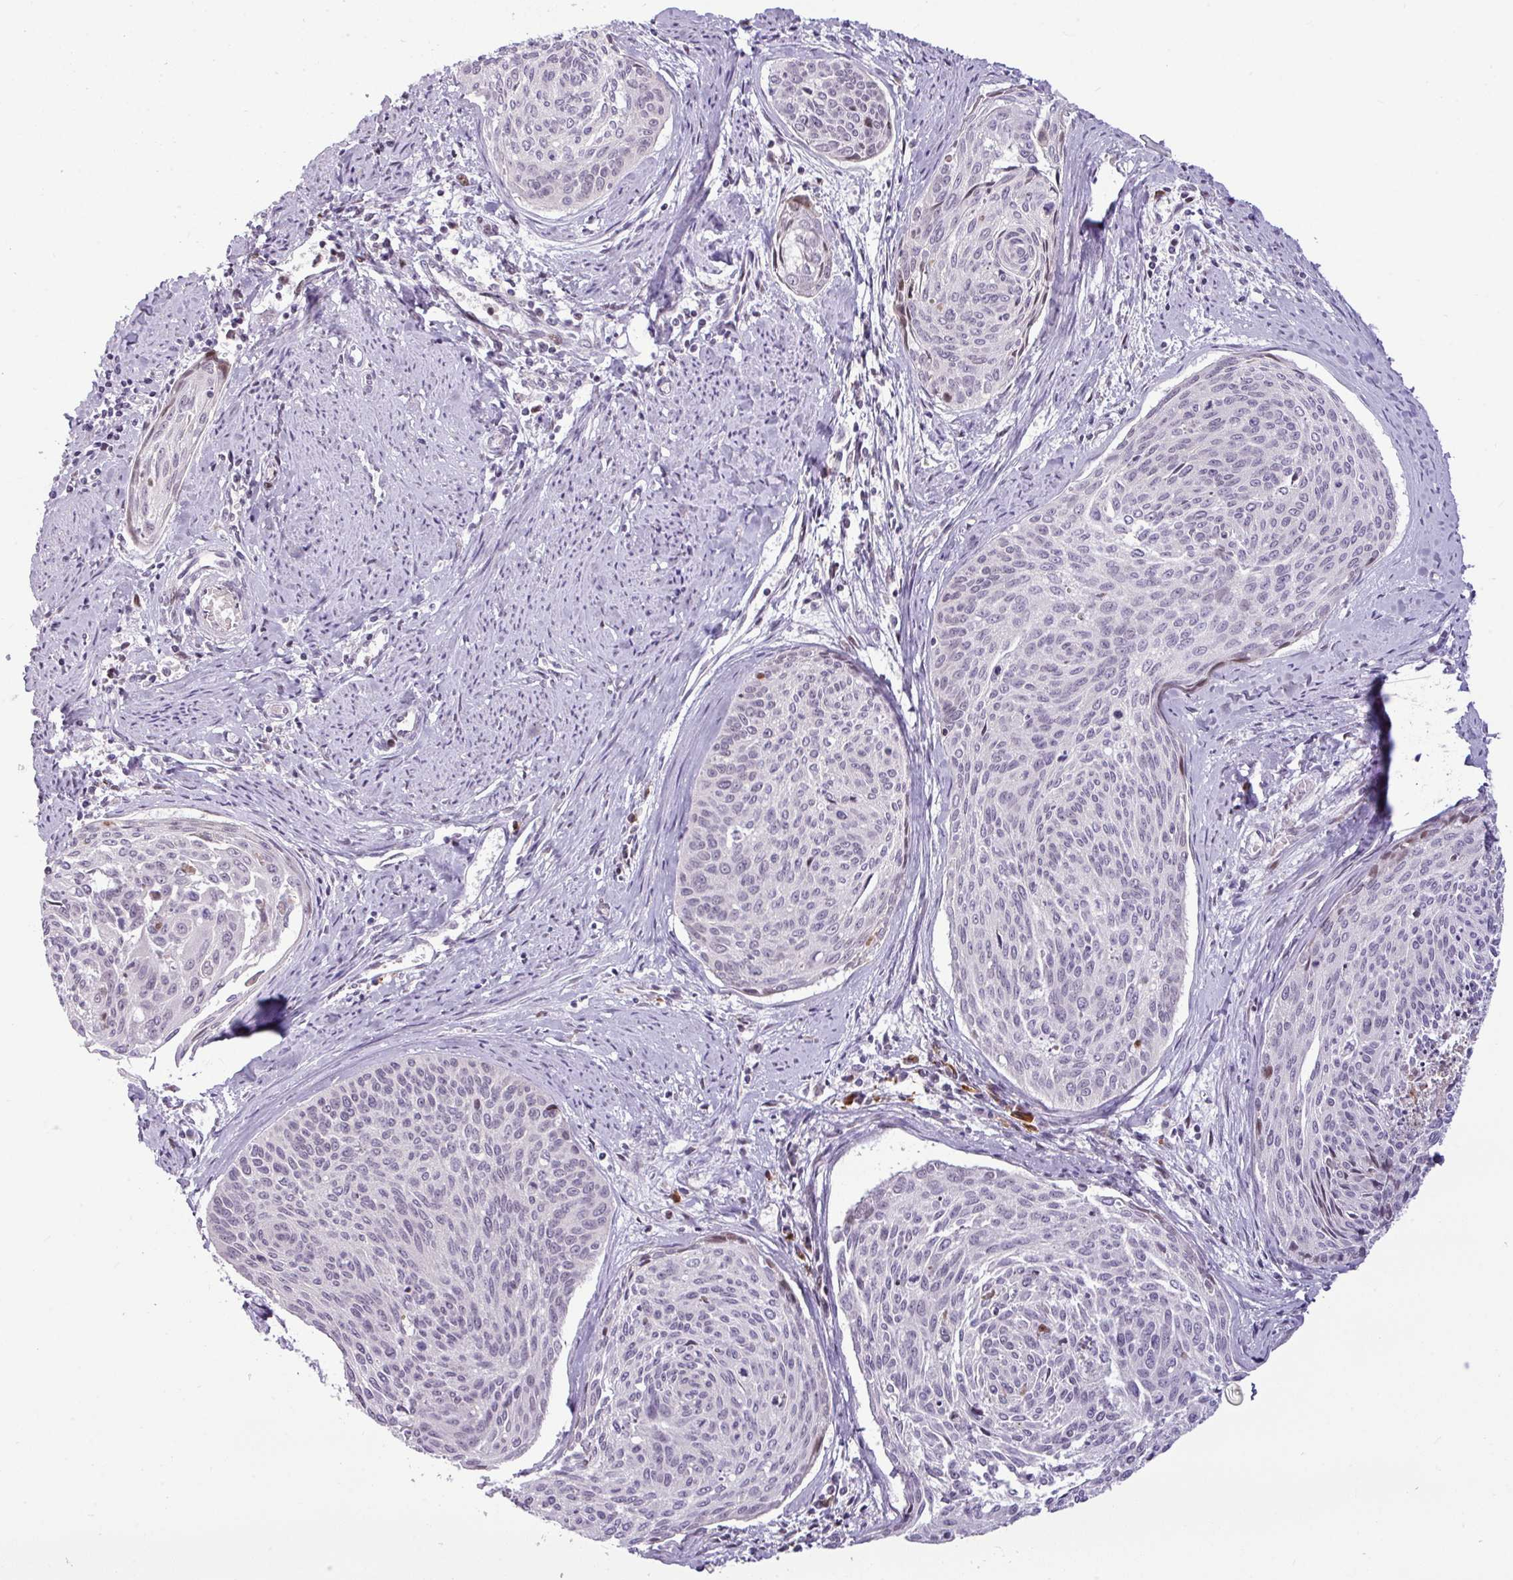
{"staining": {"intensity": "moderate", "quantity": "<25%", "location": "nuclear"}, "tissue": "cervical cancer", "cell_type": "Tumor cells", "image_type": "cancer", "snomed": [{"axis": "morphology", "description": "Squamous cell carcinoma, NOS"}, {"axis": "topography", "description": "Cervix"}], "caption": "Immunohistochemical staining of squamous cell carcinoma (cervical) shows low levels of moderate nuclear positivity in about <25% of tumor cells.", "gene": "SLC66A2", "patient": {"sex": "female", "age": 55}}